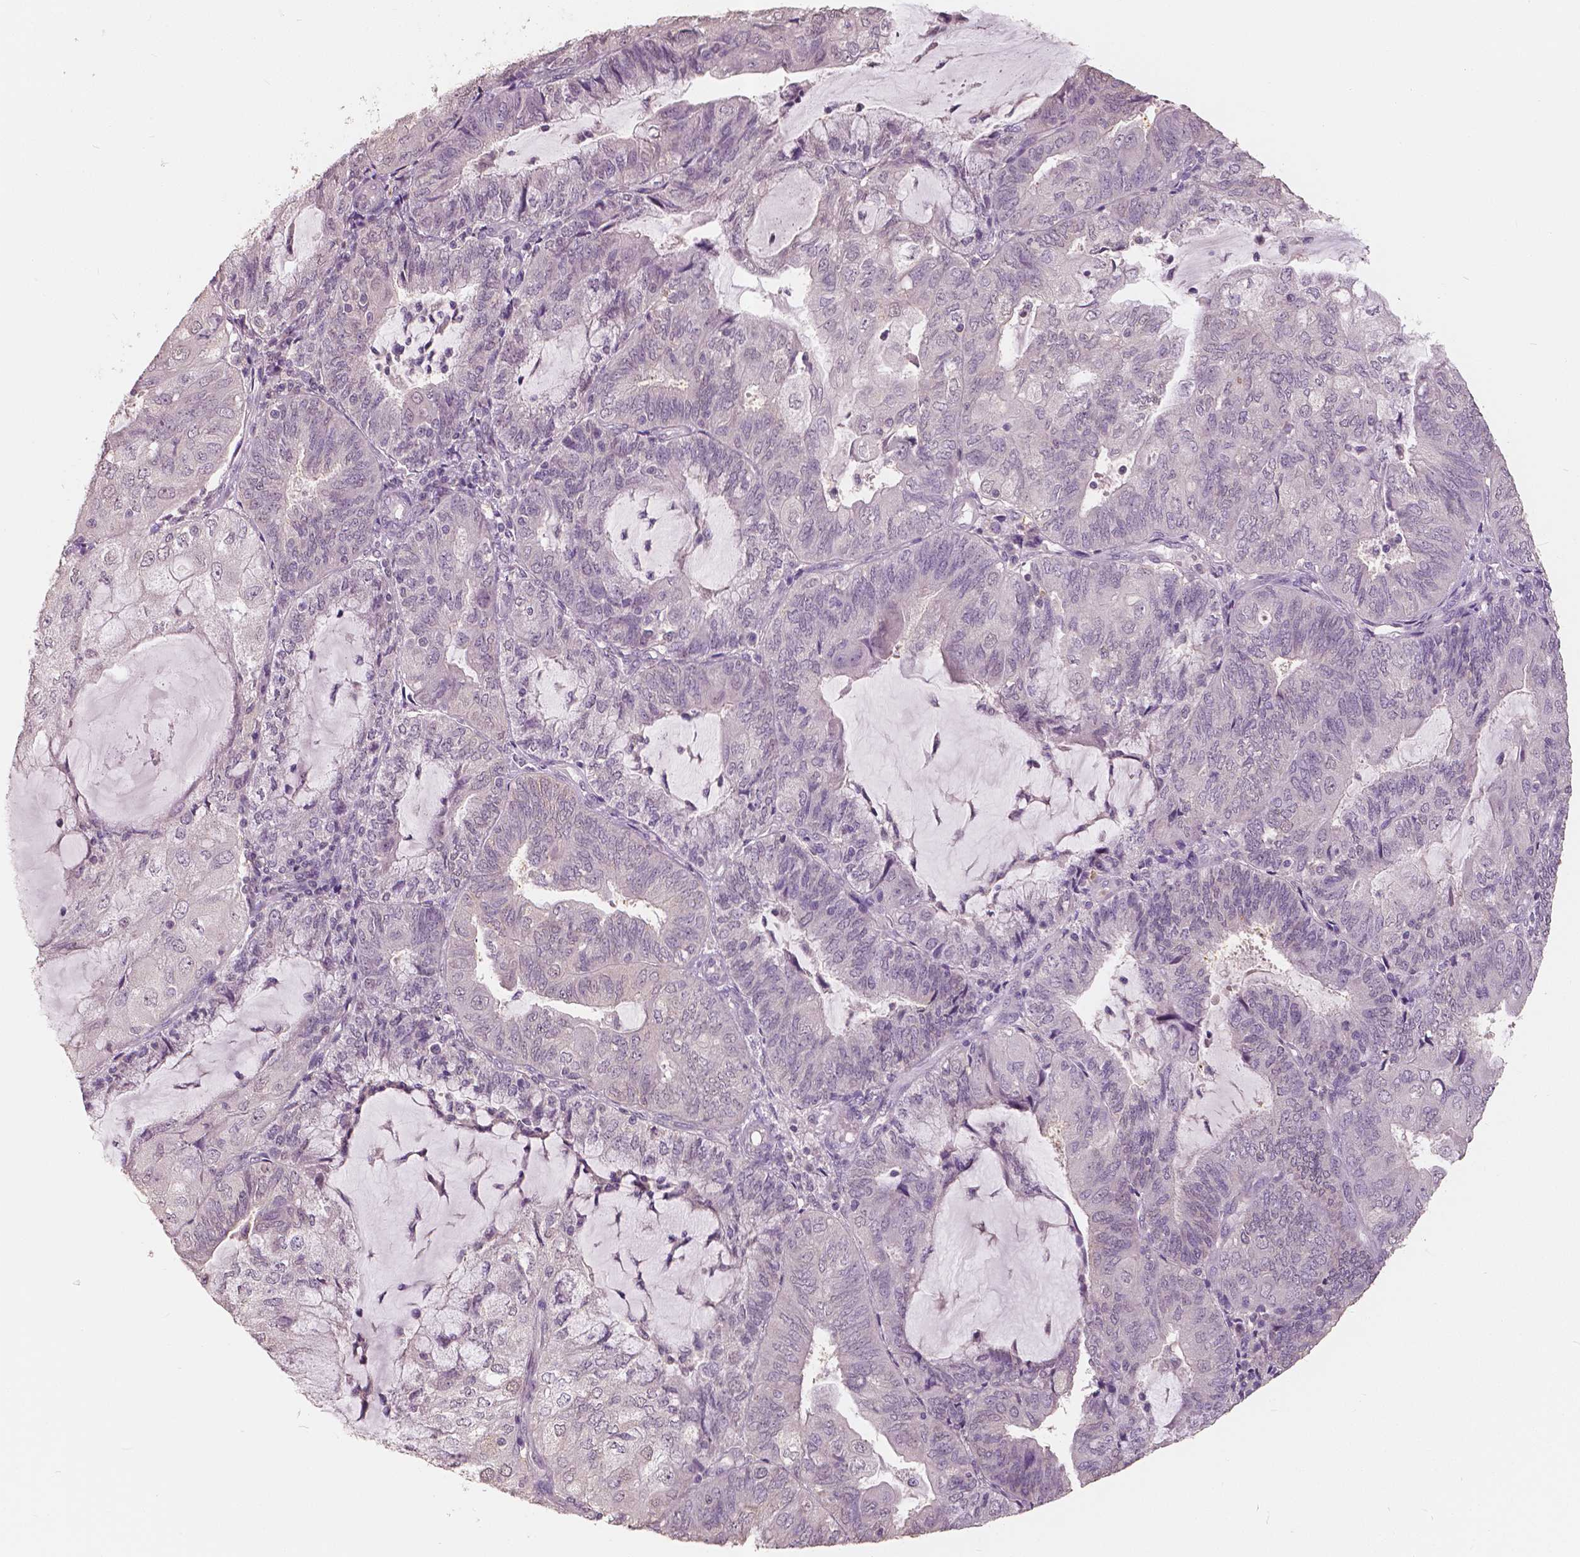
{"staining": {"intensity": "negative", "quantity": "none", "location": "none"}, "tissue": "endometrial cancer", "cell_type": "Tumor cells", "image_type": "cancer", "snomed": [{"axis": "morphology", "description": "Adenocarcinoma, NOS"}, {"axis": "topography", "description": "Endometrium"}], "caption": "Endometrial cancer stained for a protein using immunohistochemistry (IHC) displays no positivity tumor cells.", "gene": "SAT2", "patient": {"sex": "female", "age": 81}}